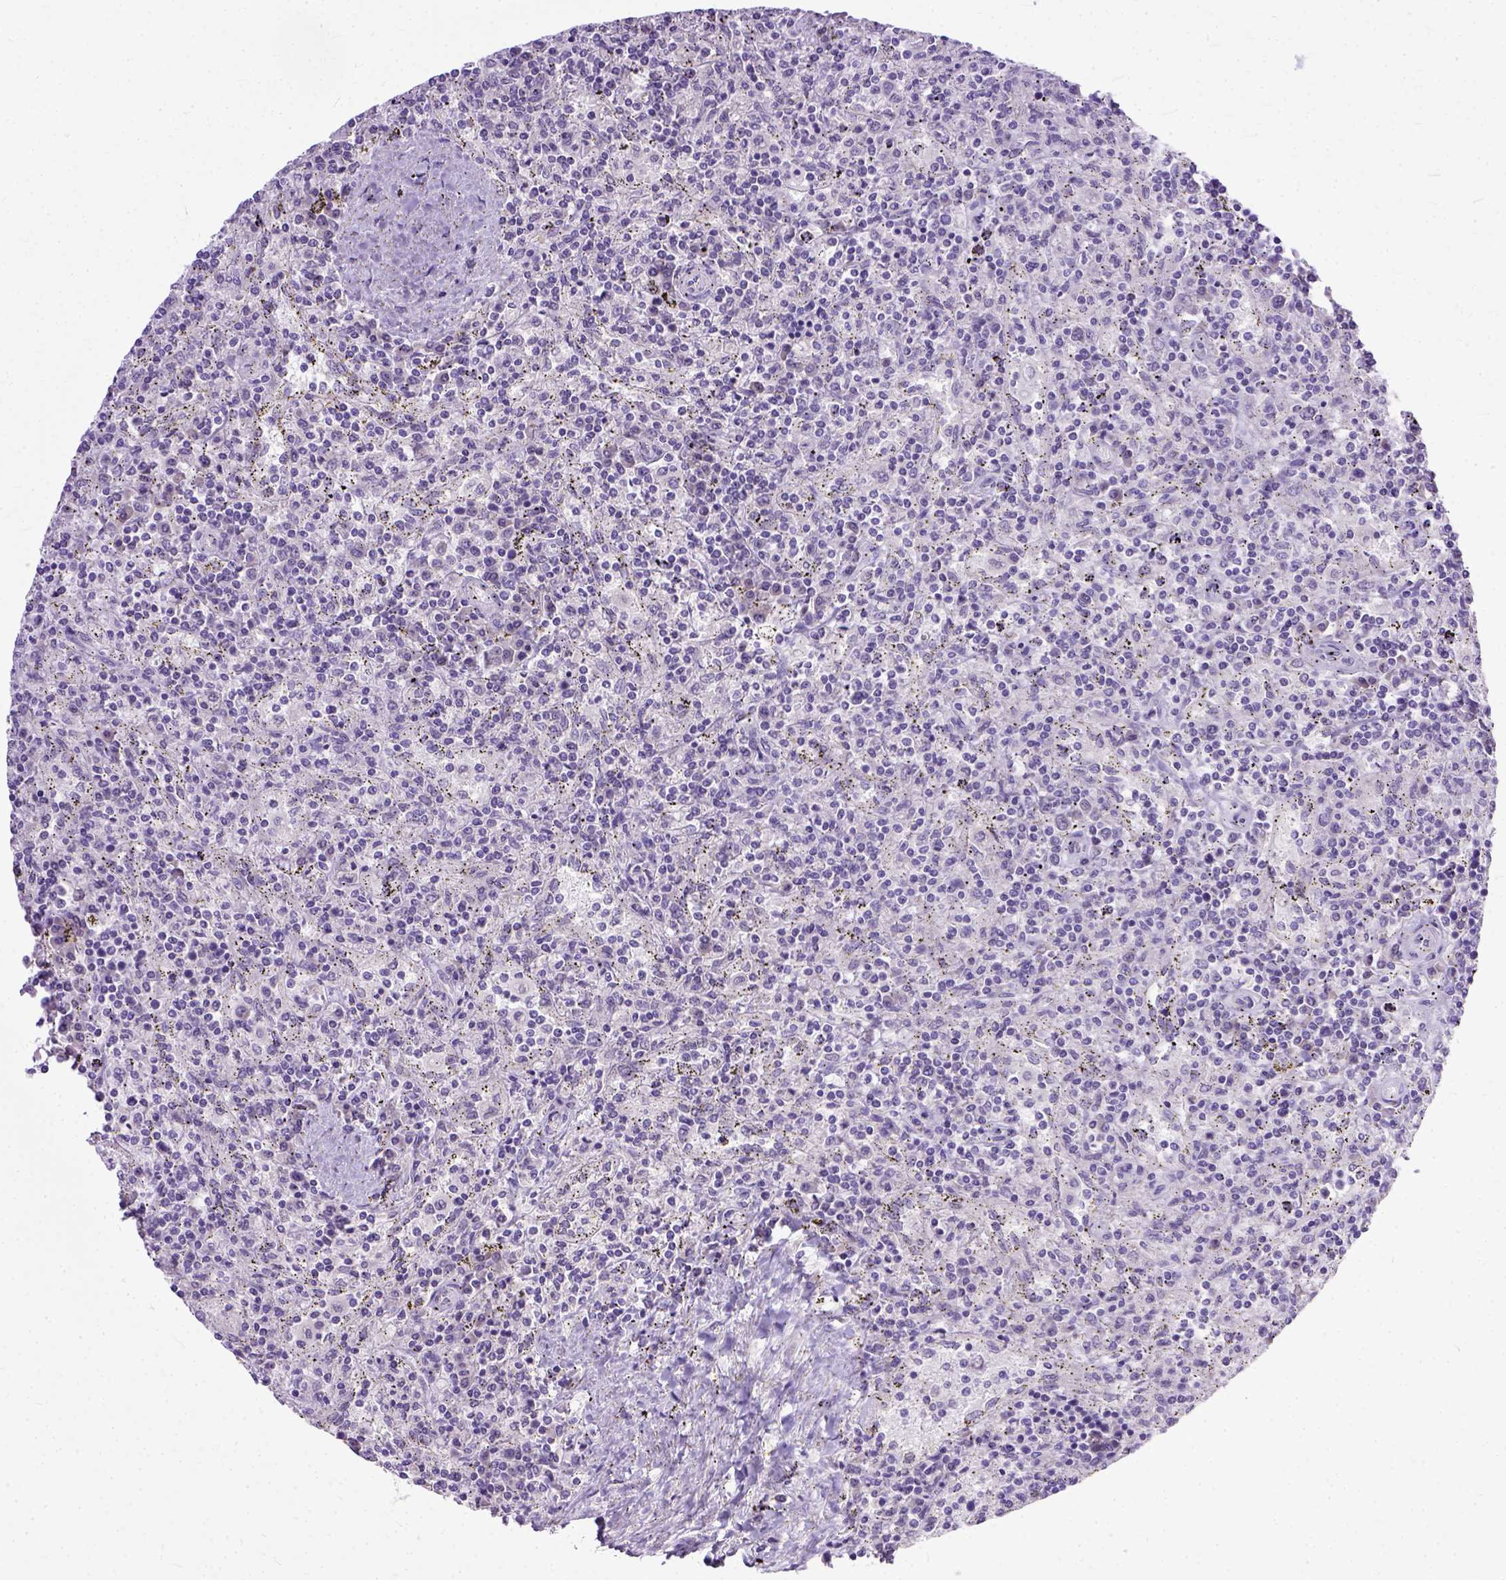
{"staining": {"intensity": "negative", "quantity": "none", "location": "none"}, "tissue": "lymphoma", "cell_type": "Tumor cells", "image_type": "cancer", "snomed": [{"axis": "morphology", "description": "Malignant lymphoma, non-Hodgkin's type, Low grade"}, {"axis": "topography", "description": "Spleen"}], "caption": "High power microscopy histopathology image of an immunohistochemistry (IHC) histopathology image of lymphoma, revealing no significant expression in tumor cells.", "gene": "TCEAL7", "patient": {"sex": "male", "age": 62}}